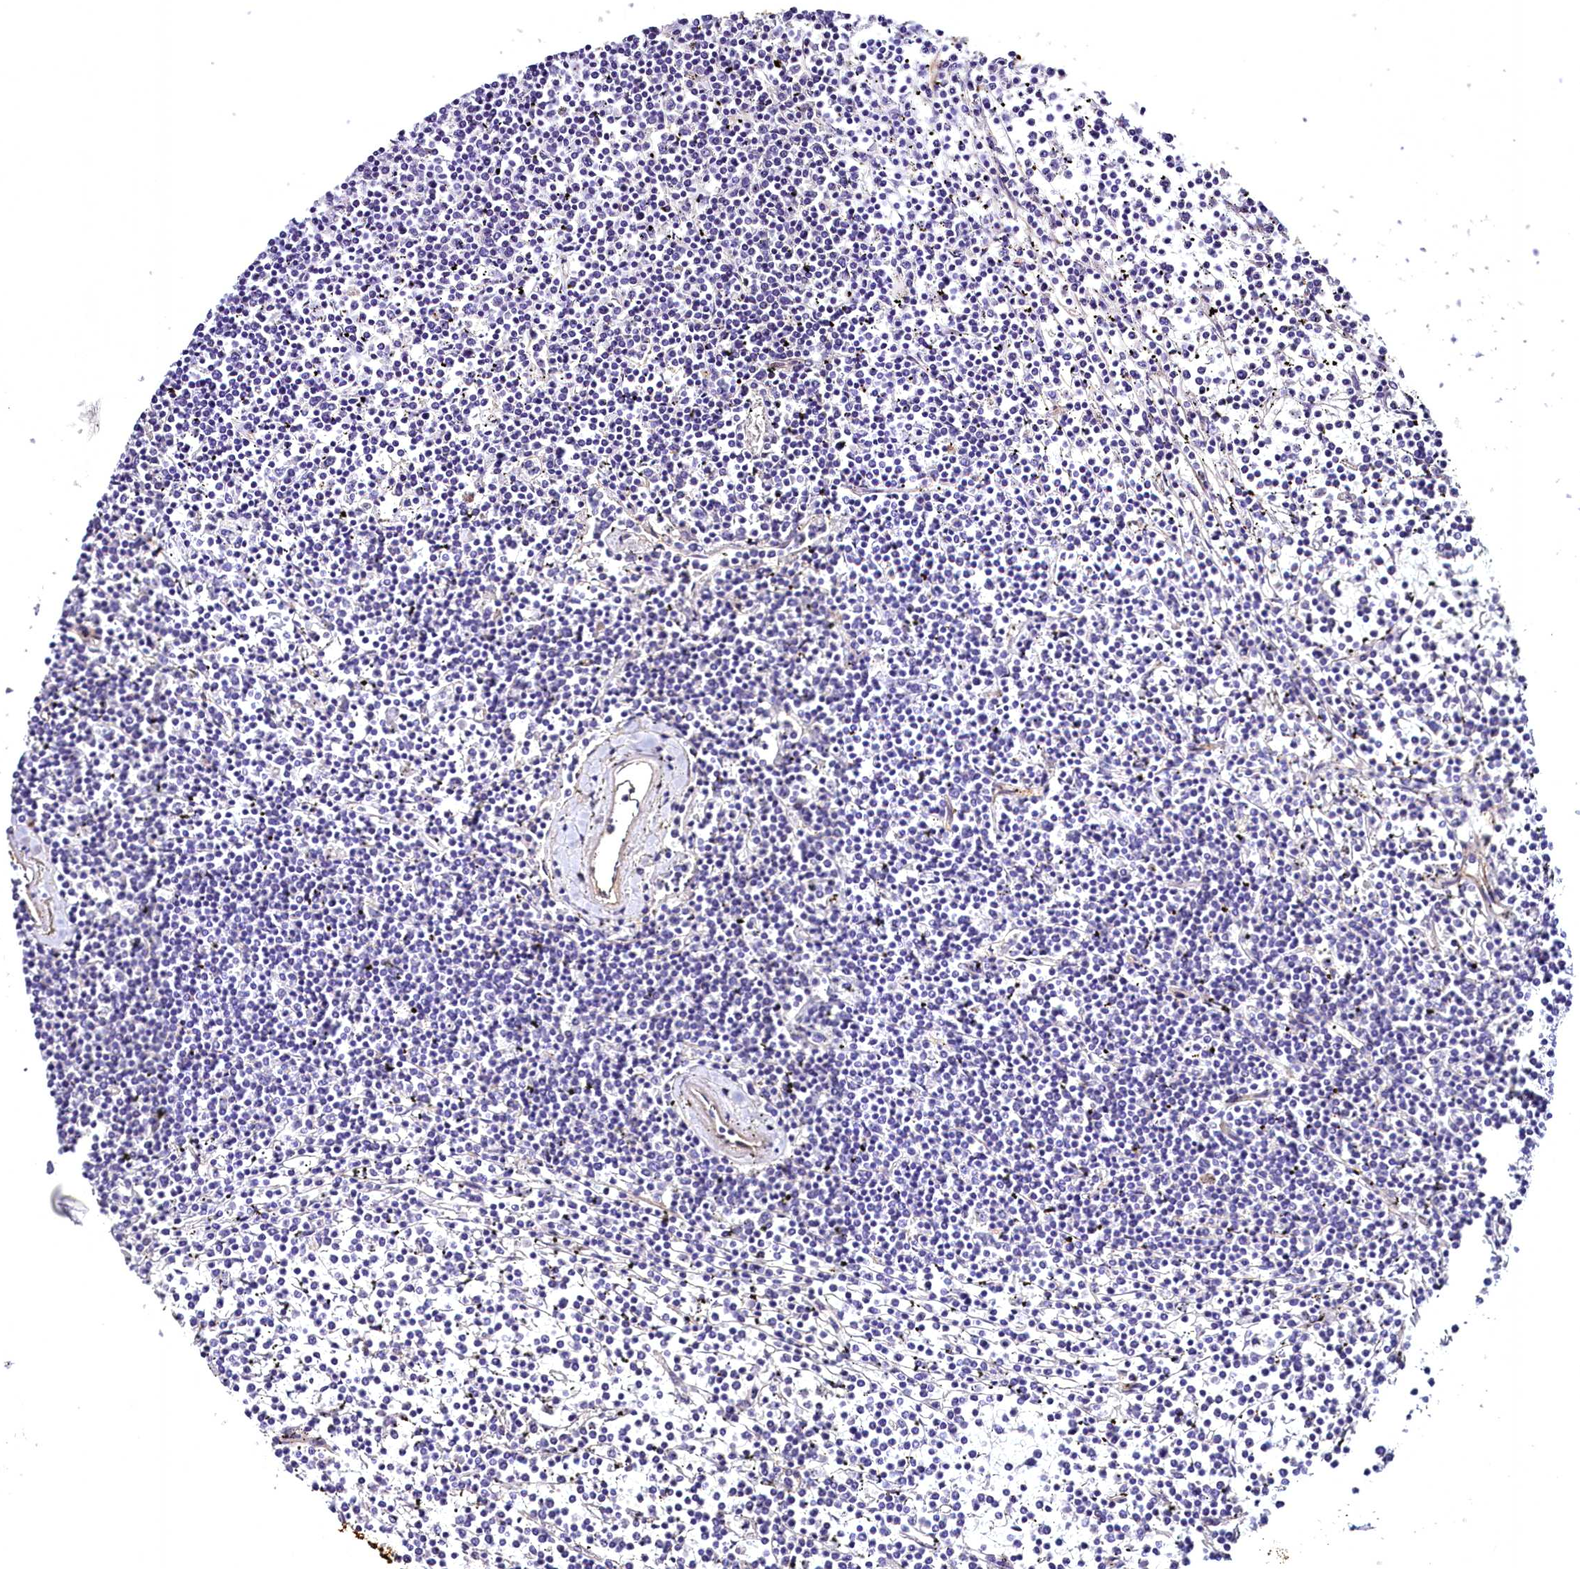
{"staining": {"intensity": "negative", "quantity": "none", "location": "none"}, "tissue": "lymphoma", "cell_type": "Tumor cells", "image_type": "cancer", "snomed": [{"axis": "morphology", "description": "Malignant lymphoma, non-Hodgkin's type, Low grade"}, {"axis": "topography", "description": "Spleen"}], "caption": "This is an immunohistochemistry photomicrograph of low-grade malignant lymphoma, non-Hodgkin's type. There is no positivity in tumor cells.", "gene": "STXBP1", "patient": {"sex": "female", "age": 19}}